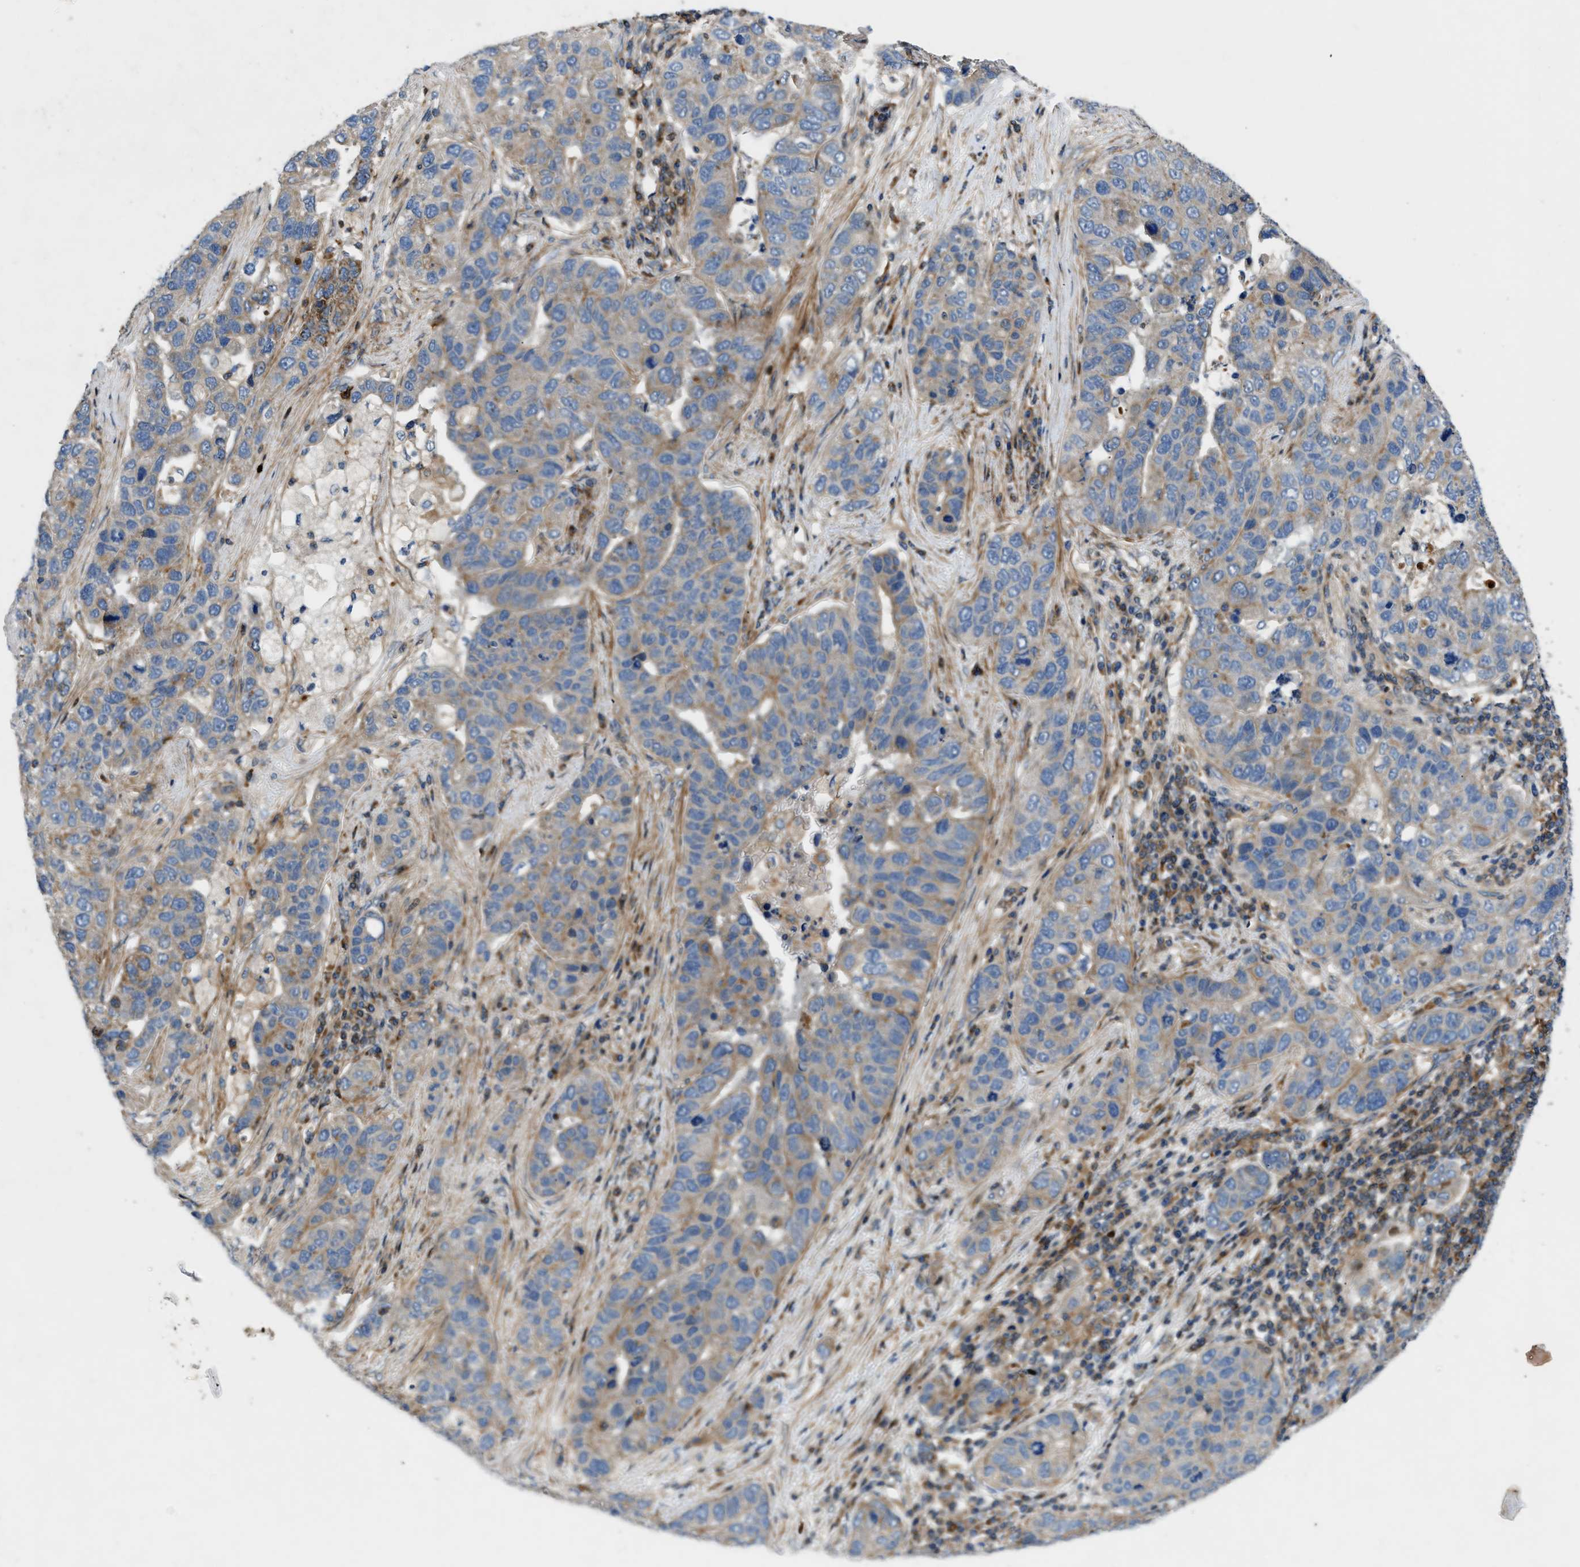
{"staining": {"intensity": "moderate", "quantity": "25%-75%", "location": "cytoplasmic/membranous"}, "tissue": "pancreatic cancer", "cell_type": "Tumor cells", "image_type": "cancer", "snomed": [{"axis": "morphology", "description": "Adenocarcinoma, NOS"}, {"axis": "topography", "description": "Pancreas"}], "caption": "Protein analysis of pancreatic cancer tissue exhibits moderate cytoplasmic/membranous staining in about 25%-75% of tumor cells.", "gene": "DHODH", "patient": {"sex": "female", "age": 61}}